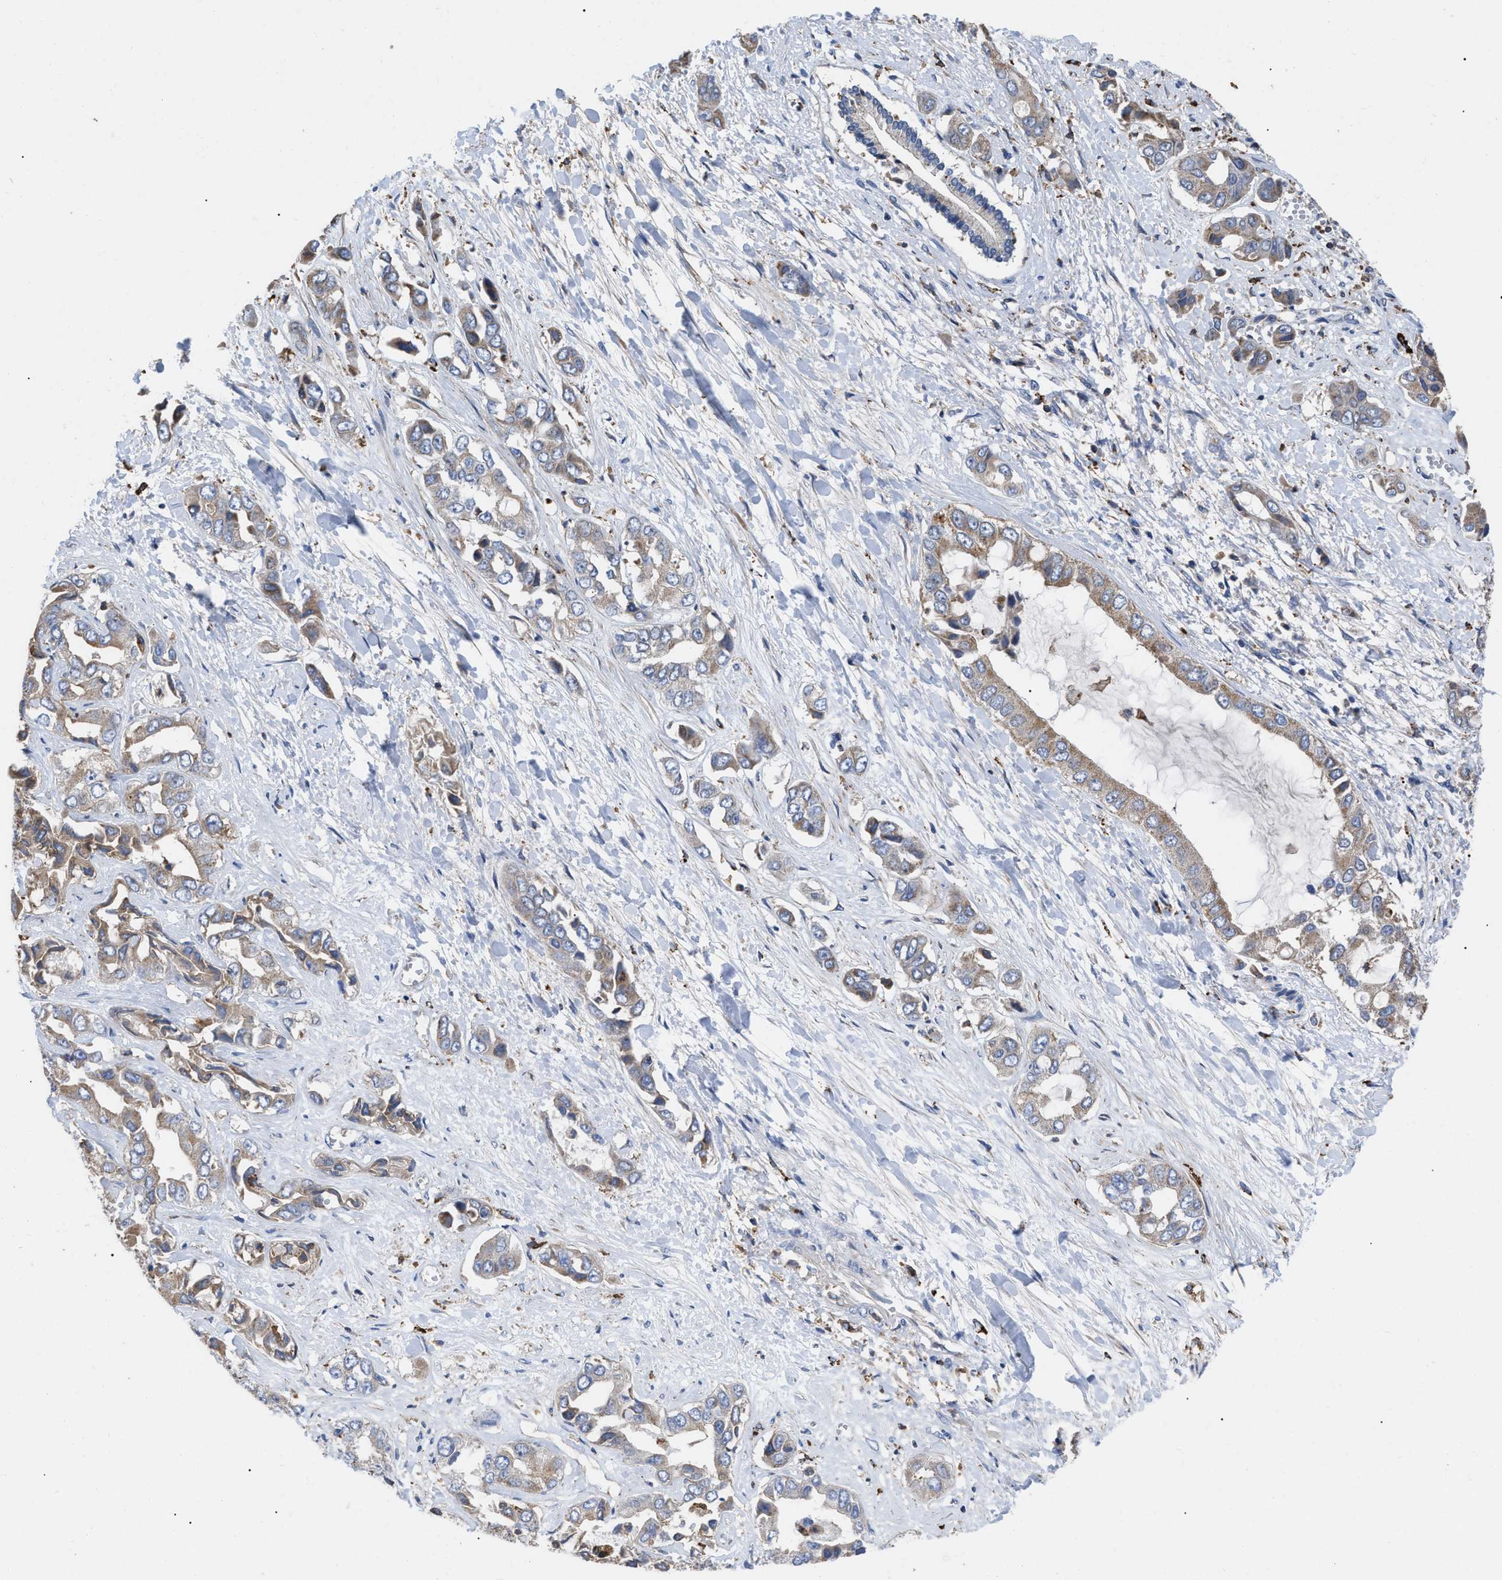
{"staining": {"intensity": "moderate", "quantity": "25%-75%", "location": "cytoplasmic/membranous"}, "tissue": "liver cancer", "cell_type": "Tumor cells", "image_type": "cancer", "snomed": [{"axis": "morphology", "description": "Cholangiocarcinoma"}, {"axis": "topography", "description": "Liver"}], "caption": "Immunohistochemistry (IHC) (DAB) staining of human liver cancer (cholangiocarcinoma) exhibits moderate cytoplasmic/membranous protein staining in about 25%-75% of tumor cells.", "gene": "FAM171A2", "patient": {"sex": "female", "age": 52}}